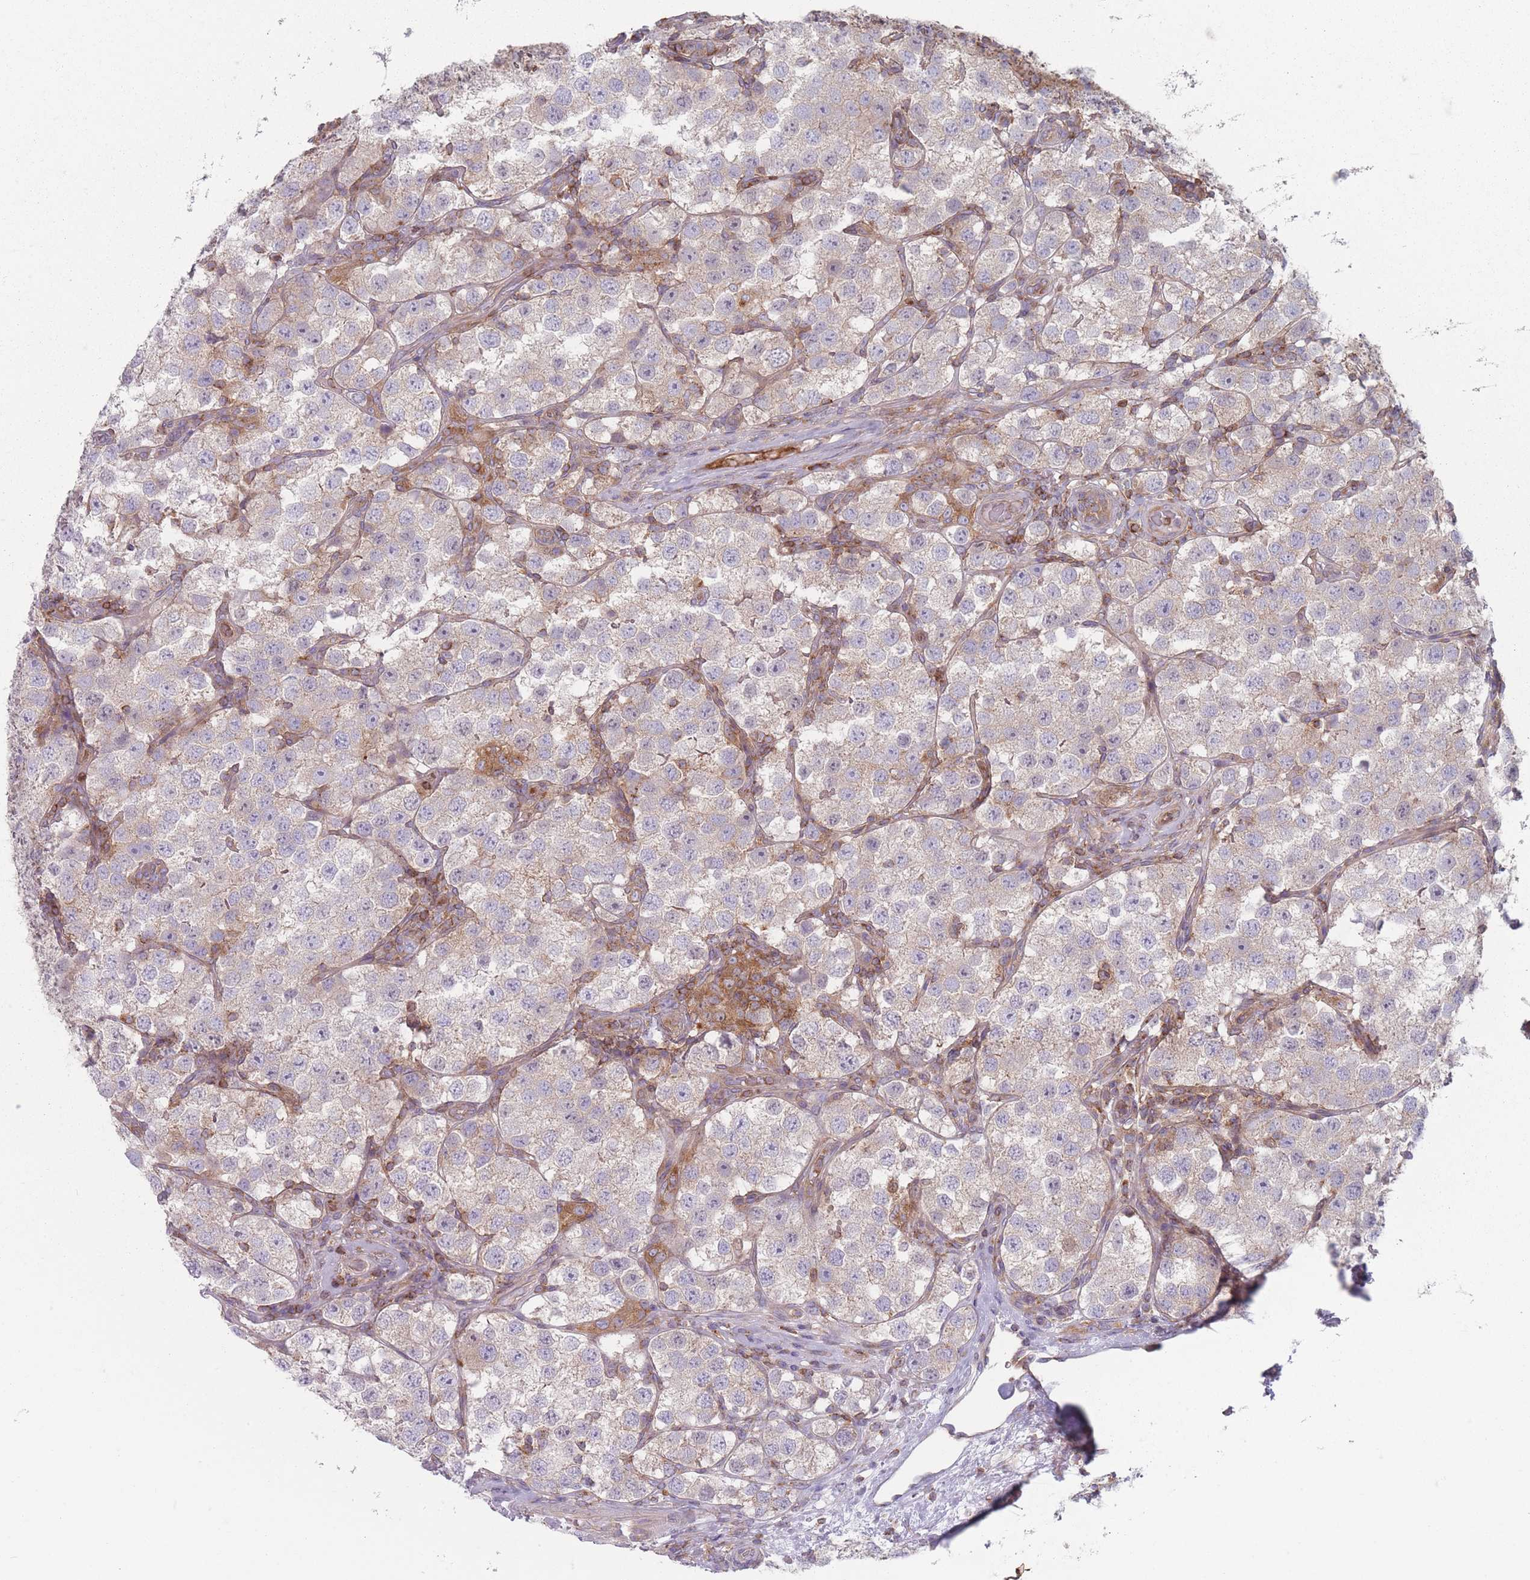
{"staining": {"intensity": "weak", "quantity": "<25%", "location": "cytoplasmic/membranous"}, "tissue": "testis cancer", "cell_type": "Tumor cells", "image_type": "cancer", "snomed": [{"axis": "morphology", "description": "Seminoma, NOS"}, {"axis": "topography", "description": "Testis"}], "caption": "Immunohistochemistry of seminoma (testis) shows no staining in tumor cells. The staining was performed using DAB to visualize the protein expression in brown, while the nuclei were stained in blue with hematoxylin (Magnification: 20x).", "gene": "HSBP1L1", "patient": {"sex": "male", "age": 37}}